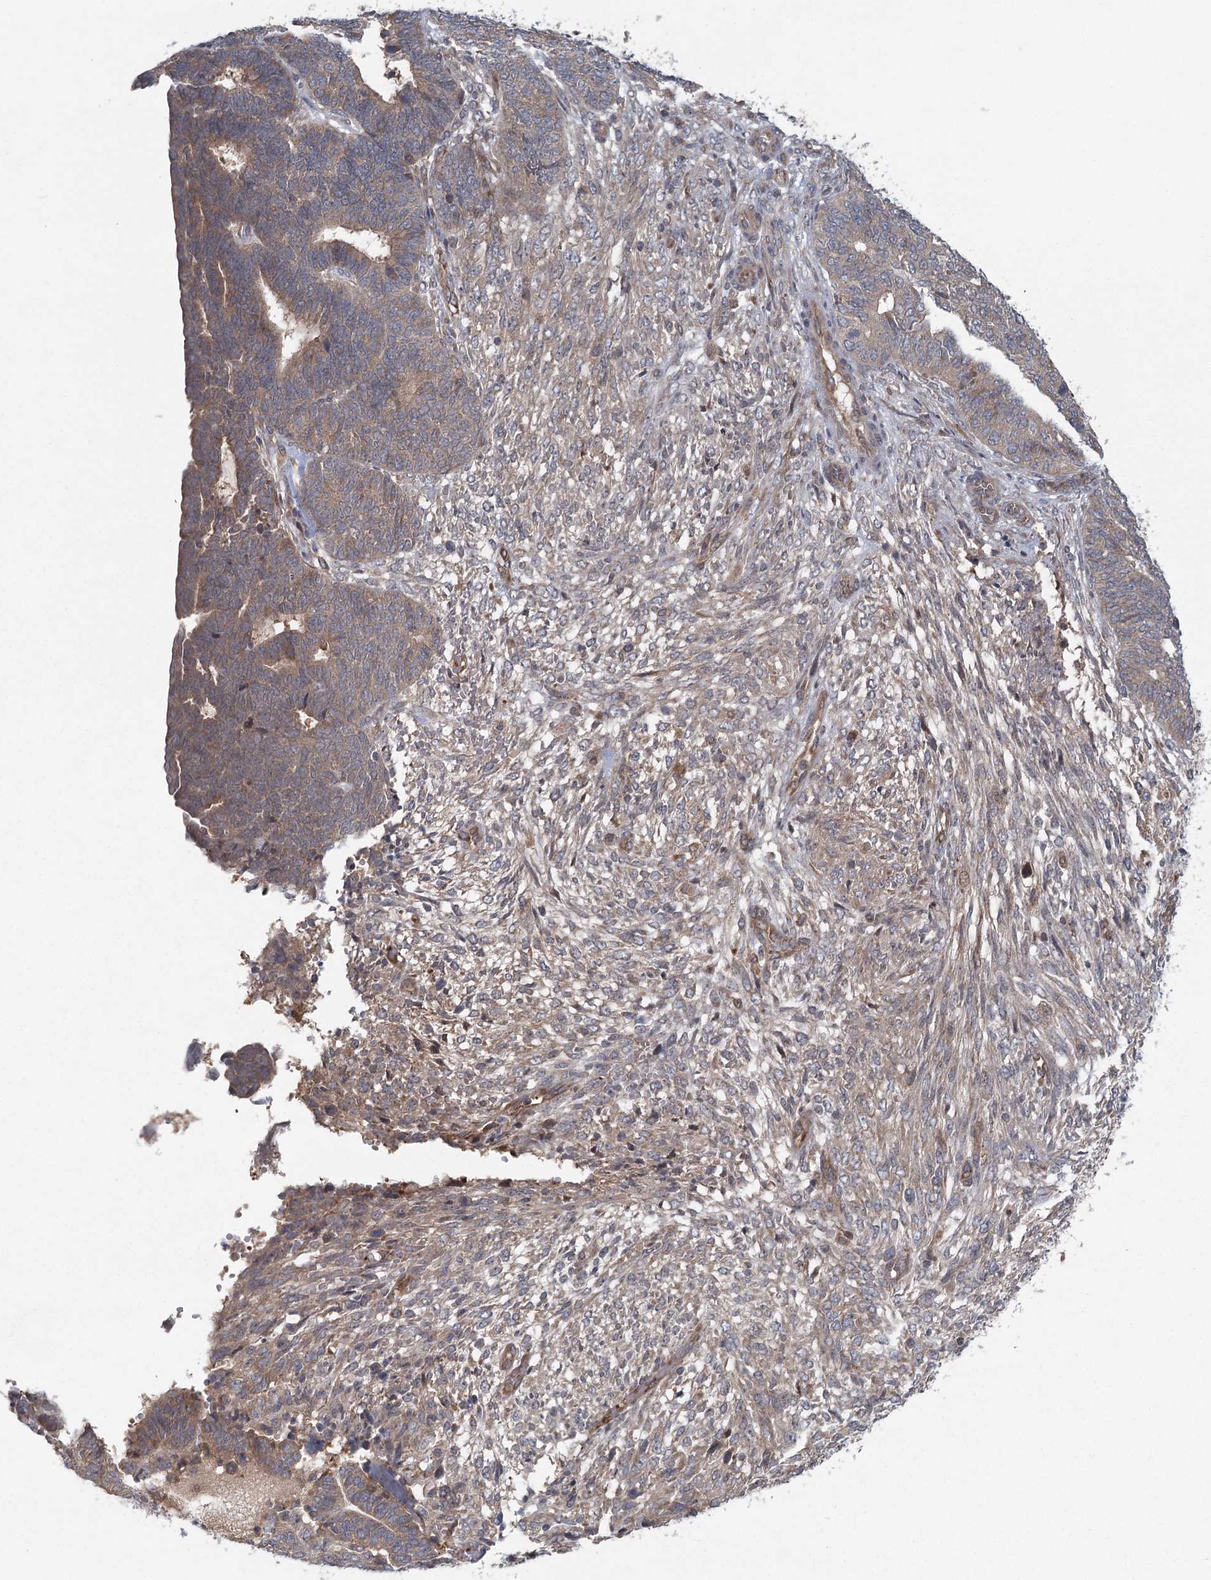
{"staining": {"intensity": "weak", "quantity": ">75%", "location": "cytoplasmic/membranous"}, "tissue": "endometrial cancer", "cell_type": "Tumor cells", "image_type": "cancer", "snomed": [{"axis": "morphology", "description": "Adenocarcinoma, NOS"}, {"axis": "topography", "description": "Endometrium"}], "caption": "High-power microscopy captured an IHC histopathology image of adenocarcinoma (endometrial), revealing weak cytoplasmic/membranous positivity in approximately >75% of tumor cells.", "gene": "LRRC14B", "patient": {"sex": "female", "age": 70}}